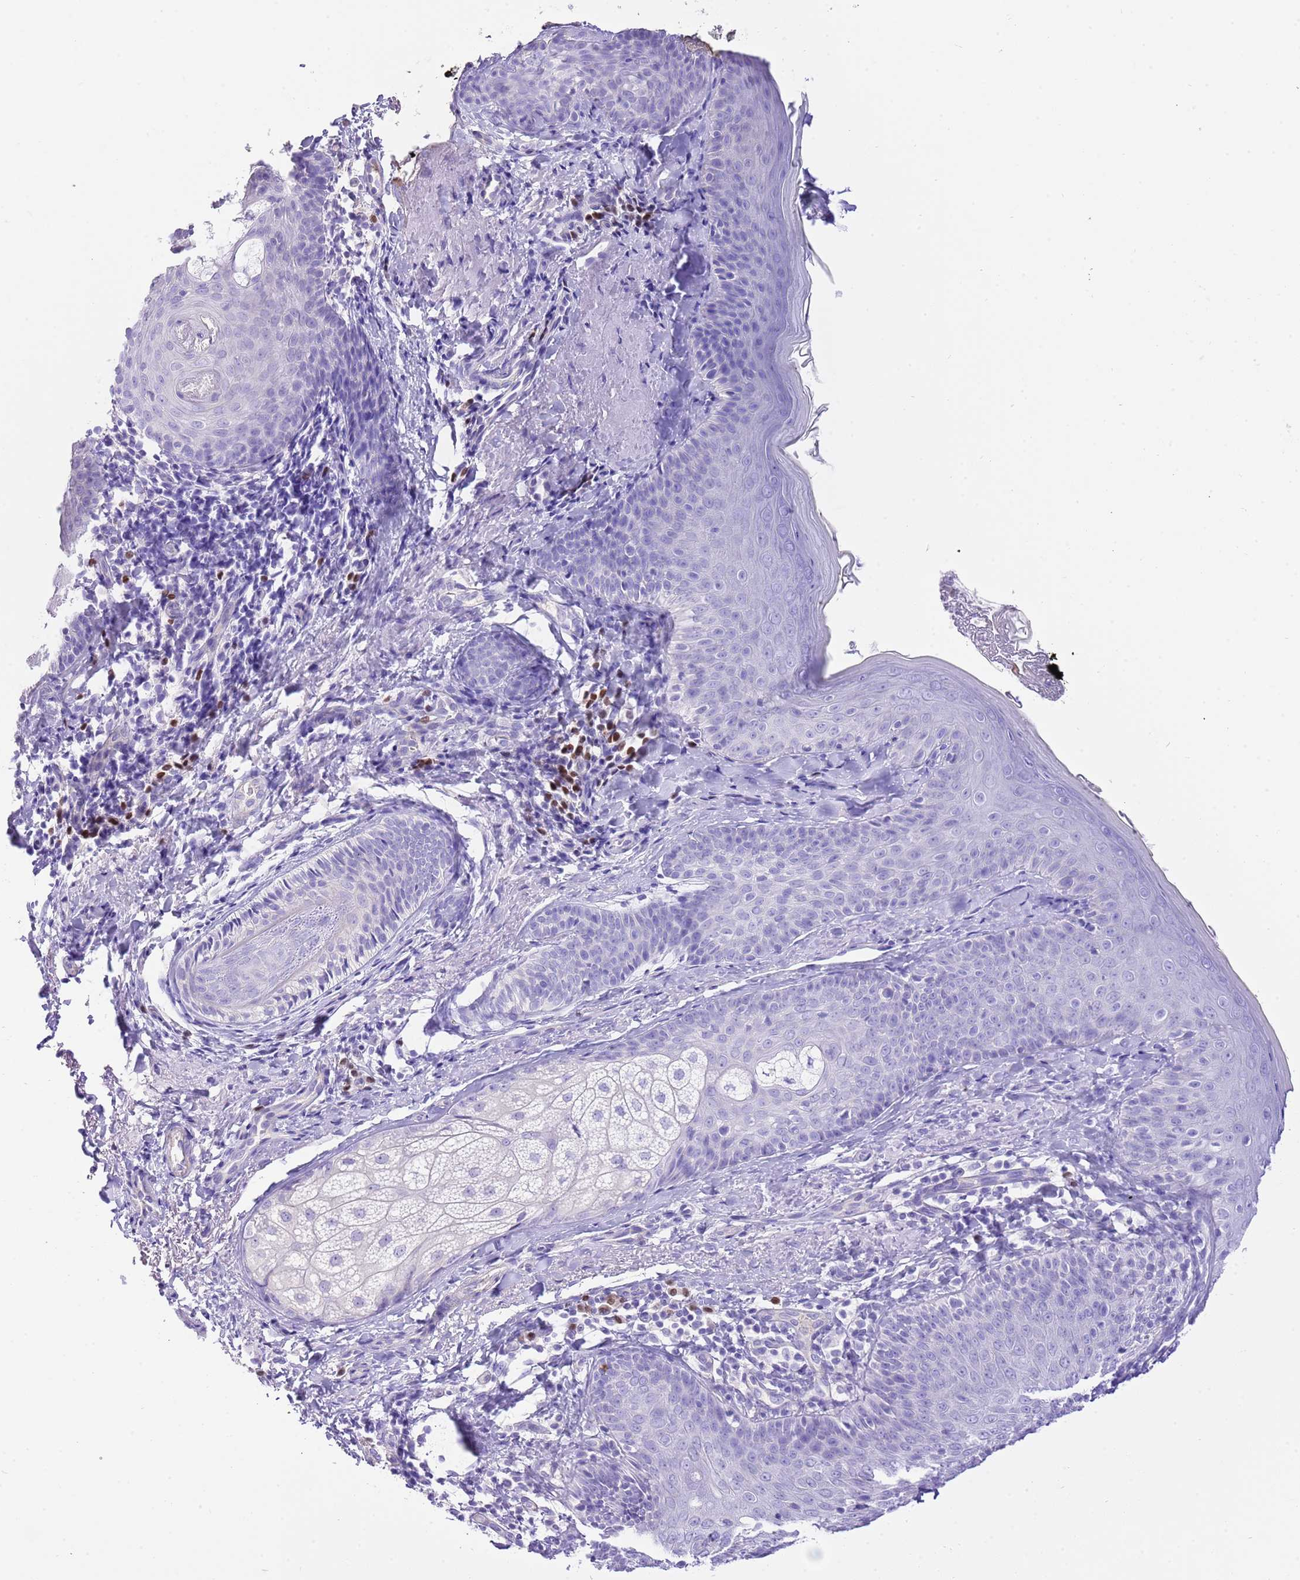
{"staining": {"intensity": "negative", "quantity": "none", "location": "none"}, "tissue": "skin", "cell_type": "Fibroblasts", "image_type": "normal", "snomed": [{"axis": "morphology", "description": "Normal tissue, NOS"}, {"axis": "topography", "description": "Skin"}], "caption": "IHC photomicrograph of normal skin: skin stained with DAB (3,3'-diaminobenzidine) displays no significant protein positivity in fibroblasts. The staining is performed using DAB brown chromogen with nuclei counter-stained in using hematoxylin.", "gene": "BHLHA15", "patient": {"sex": "male", "age": 57}}